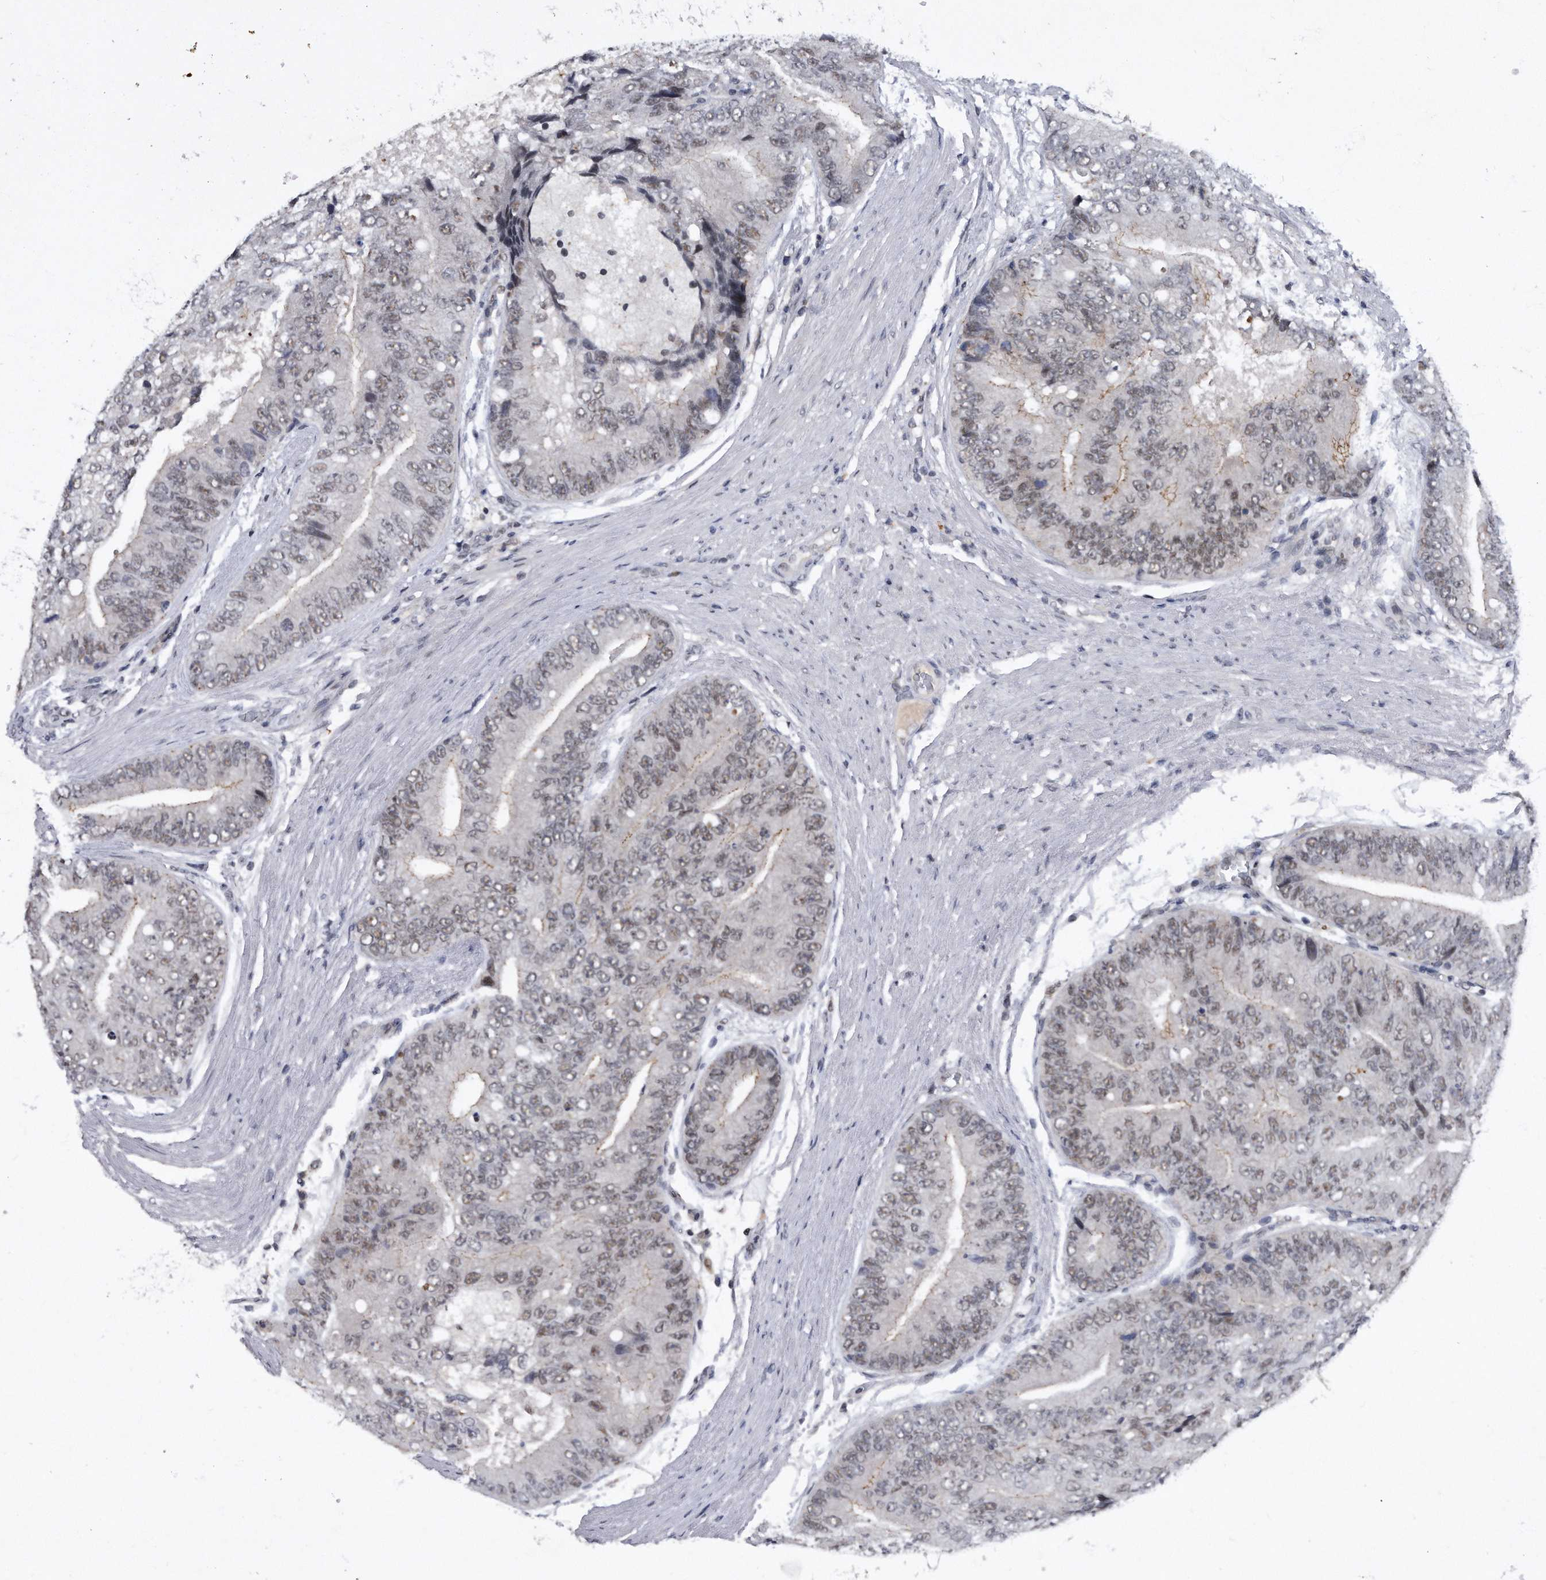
{"staining": {"intensity": "weak", "quantity": "<25%", "location": "nuclear"}, "tissue": "prostate cancer", "cell_type": "Tumor cells", "image_type": "cancer", "snomed": [{"axis": "morphology", "description": "Adenocarcinoma, High grade"}, {"axis": "topography", "description": "Prostate"}], "caption": "Image shows no protein staining in tumor cells of prostate cancer tissue.", "gene": "VIRMA", "patient": {"sex": "male", "age": 70}}